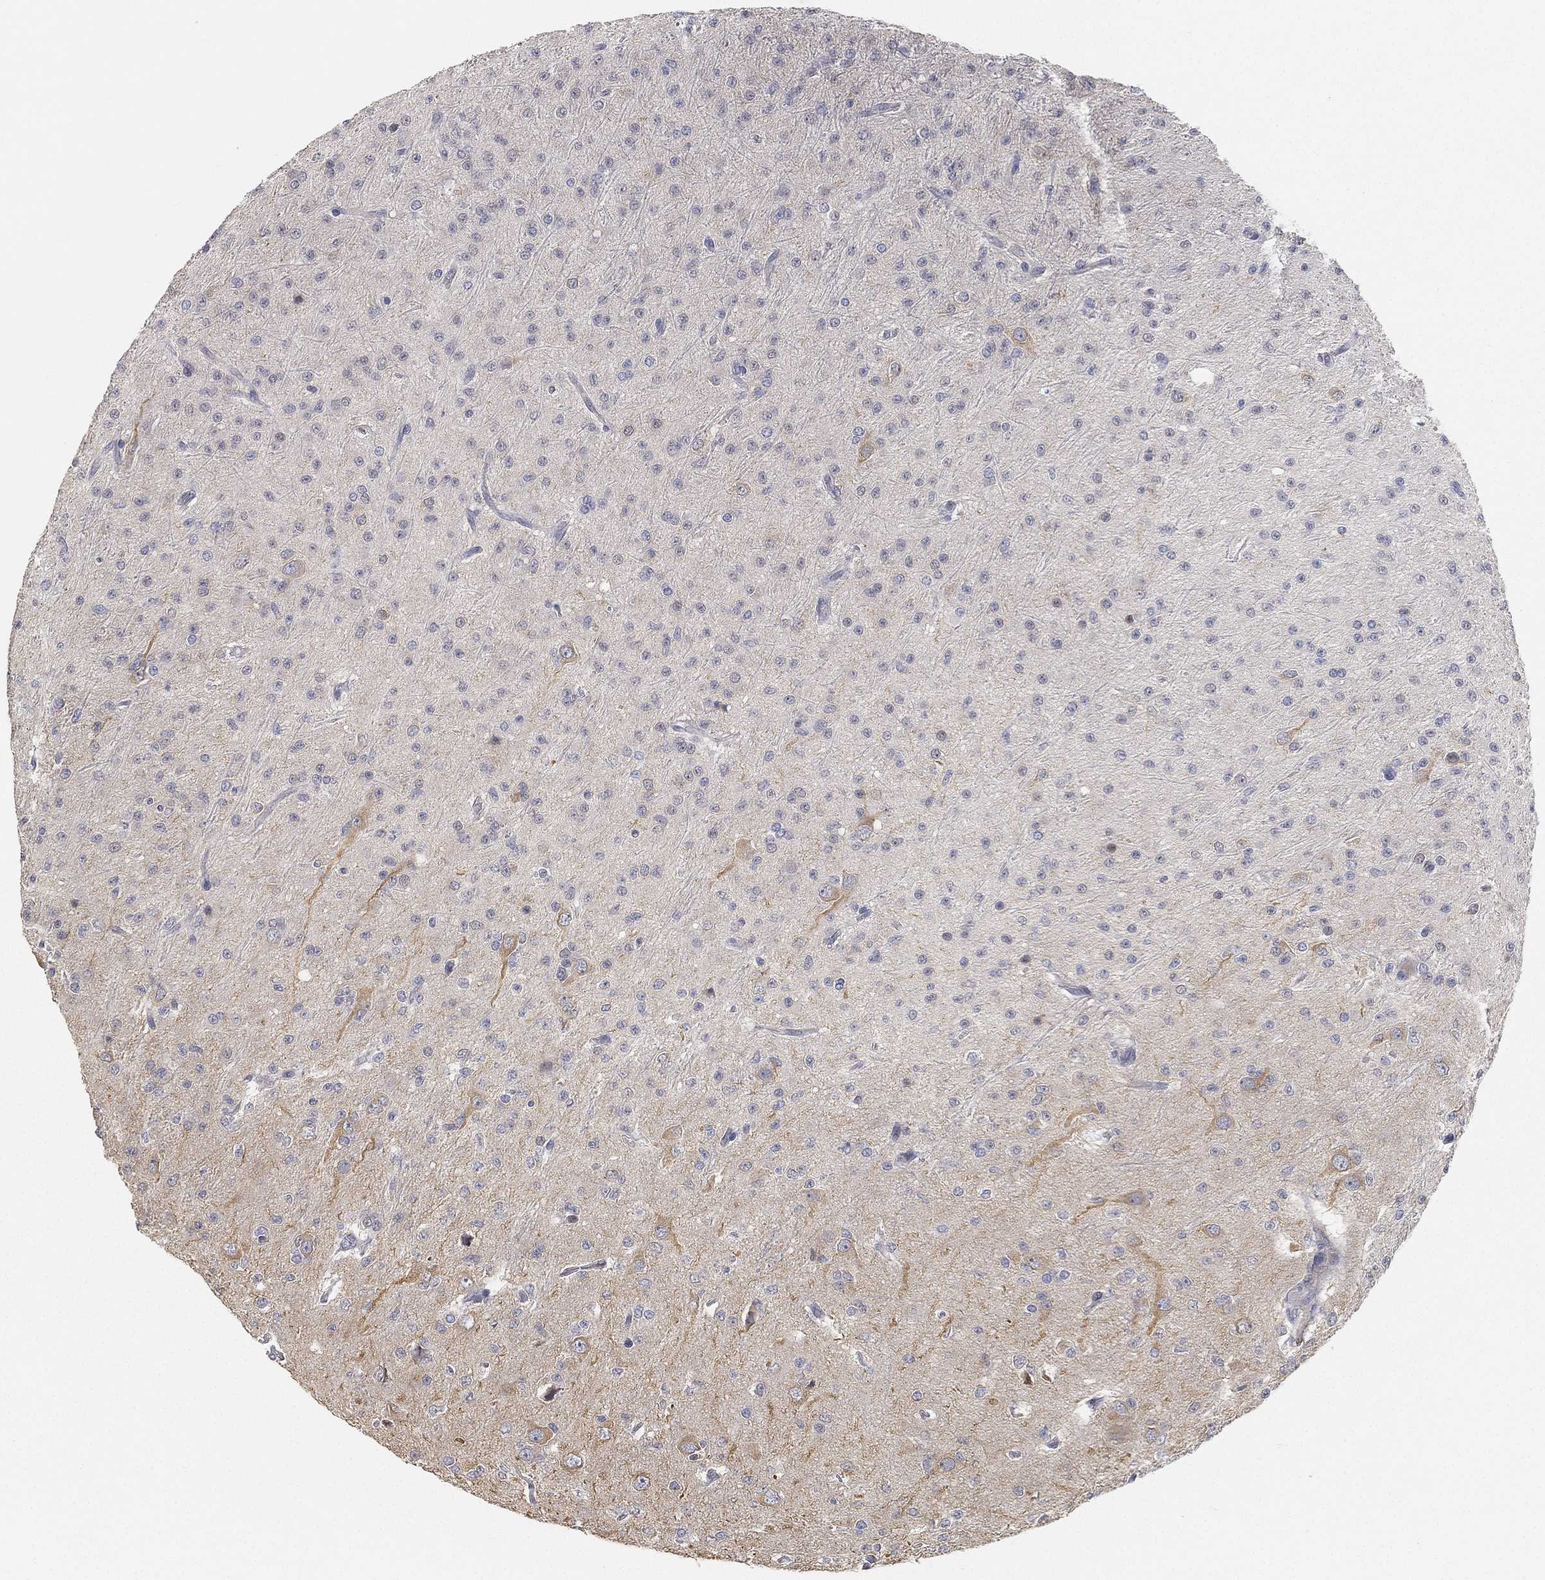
{"staining": {"intensity": "negative", "quantity": "none", "location": "none"}, "tissue": "glioma", "cell_type": "Tumor cells", "image_type": "cancer", "snomed": [{"axis": "morphology", "description": "Glioma, malignant, Low grade"}, {"axis": "topography", "description": "Brain"}], "caption": "Low-grade glioma (malignant) stained for a protein using immunohistochemistry displays no expression tumor cells.", "gene": "GPR61", "patient": {"sex": "male", "age": 27}}